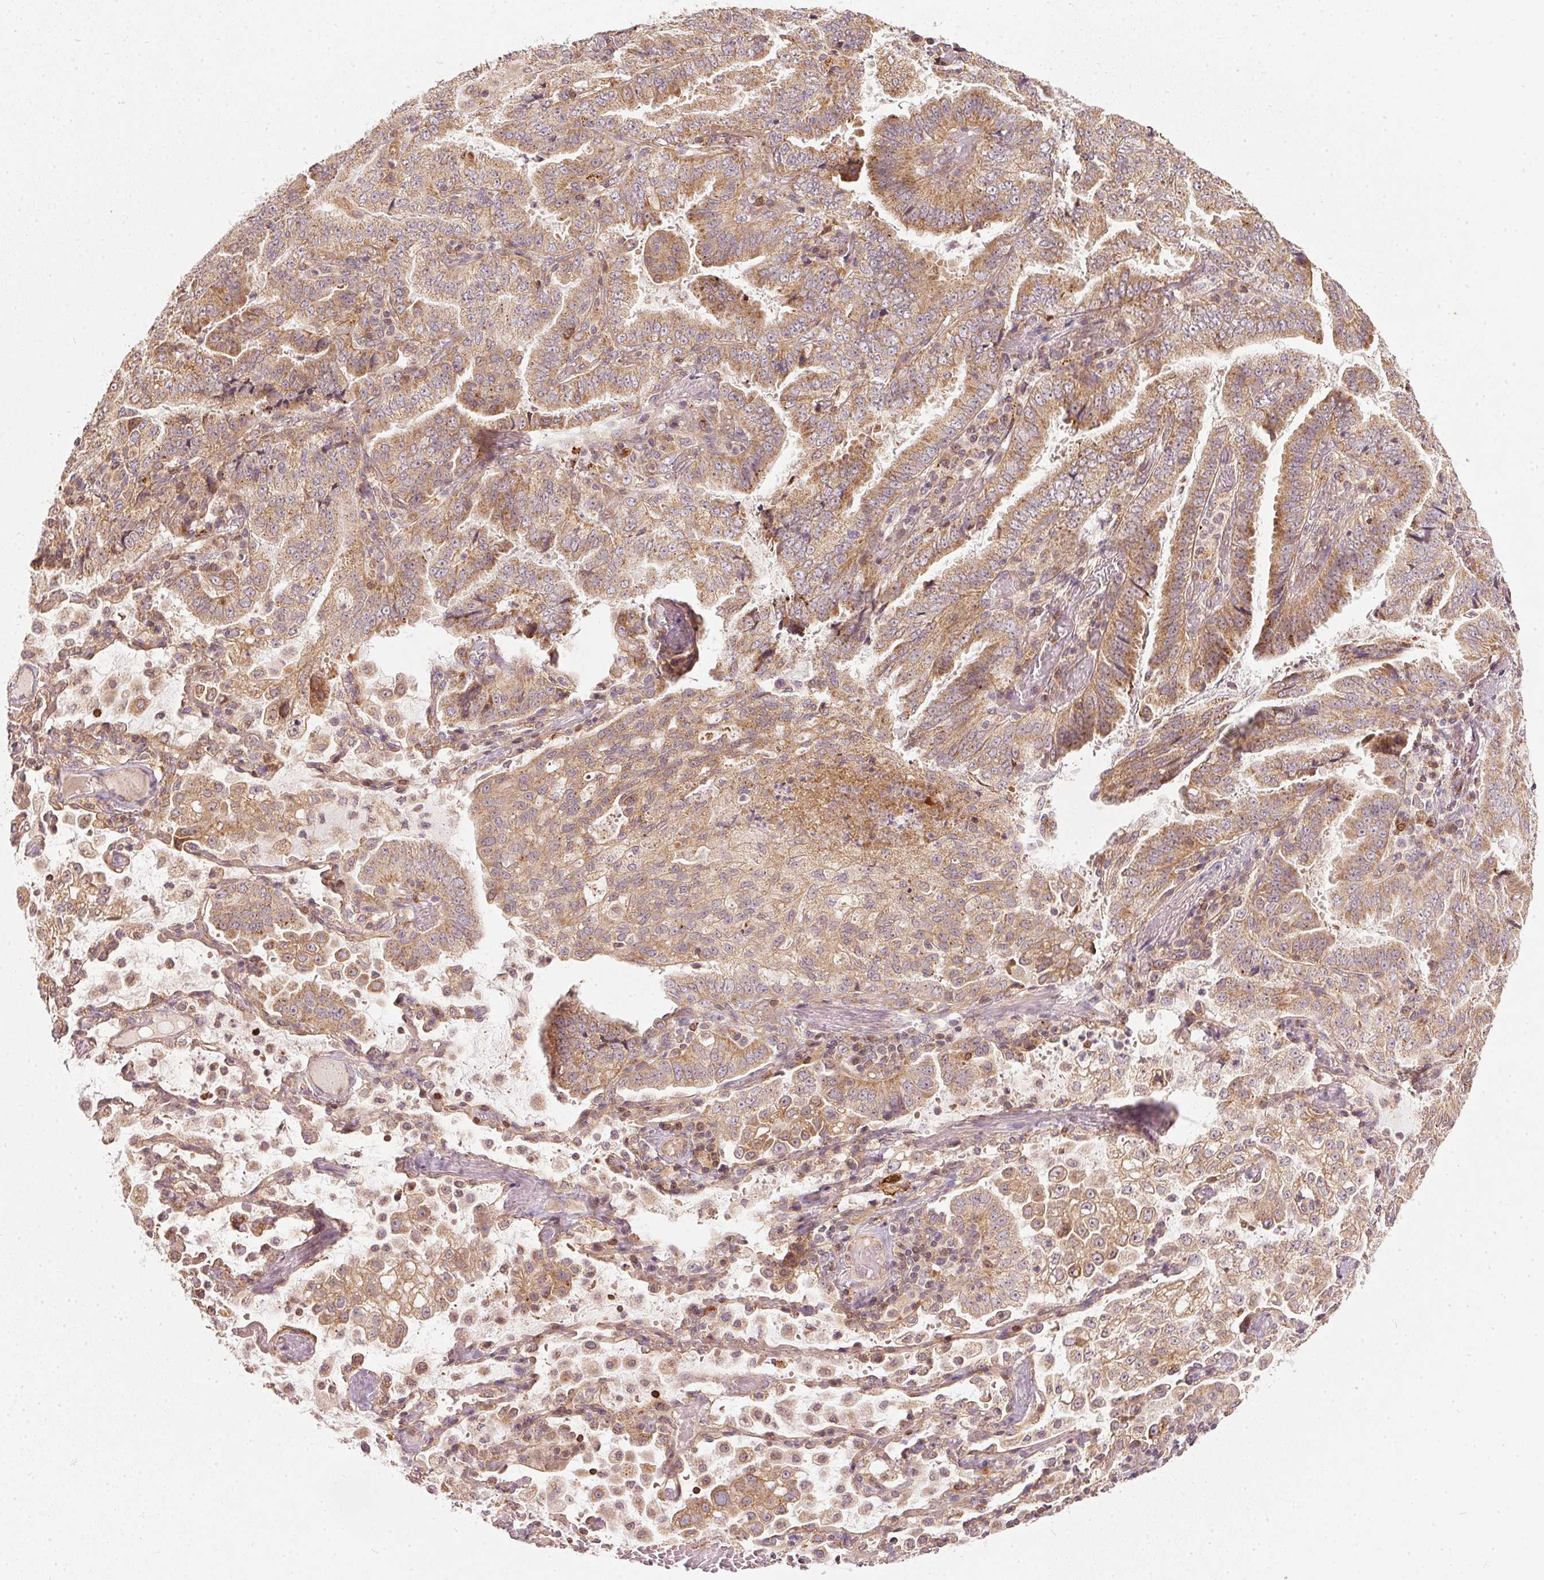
{"staining": {"intensity": "moderate", "quantity": ">75%", "location": "cytoplasmic/membranous"}, "tissue": "lung cancer", "cell_type": "Tumor cells", "image_type": "cancer", "snomed": [{"axis": "morphology", "description": "Aneuploidy"}, {"axis": "morphology", "description": "Adenocarcinoma, NOS"}, {"axis": "morphology", "description": "Adenocarcinoma, metastatic, NOS"}, {"axis": "topography", "description": "Lymph node"}, {"axis": "topography", "description": "Lung"}], "caption": "DAB (3,3'-diaminobenzidine) immunohistochemical staining of lung cancer (adenocarcinoma) demonstrates moderate cytoplasmic/membranous protein positivity in about >75% of tumor cells.", "gene": "NADK2", "patient": {"sex": "female", "age": 48}}